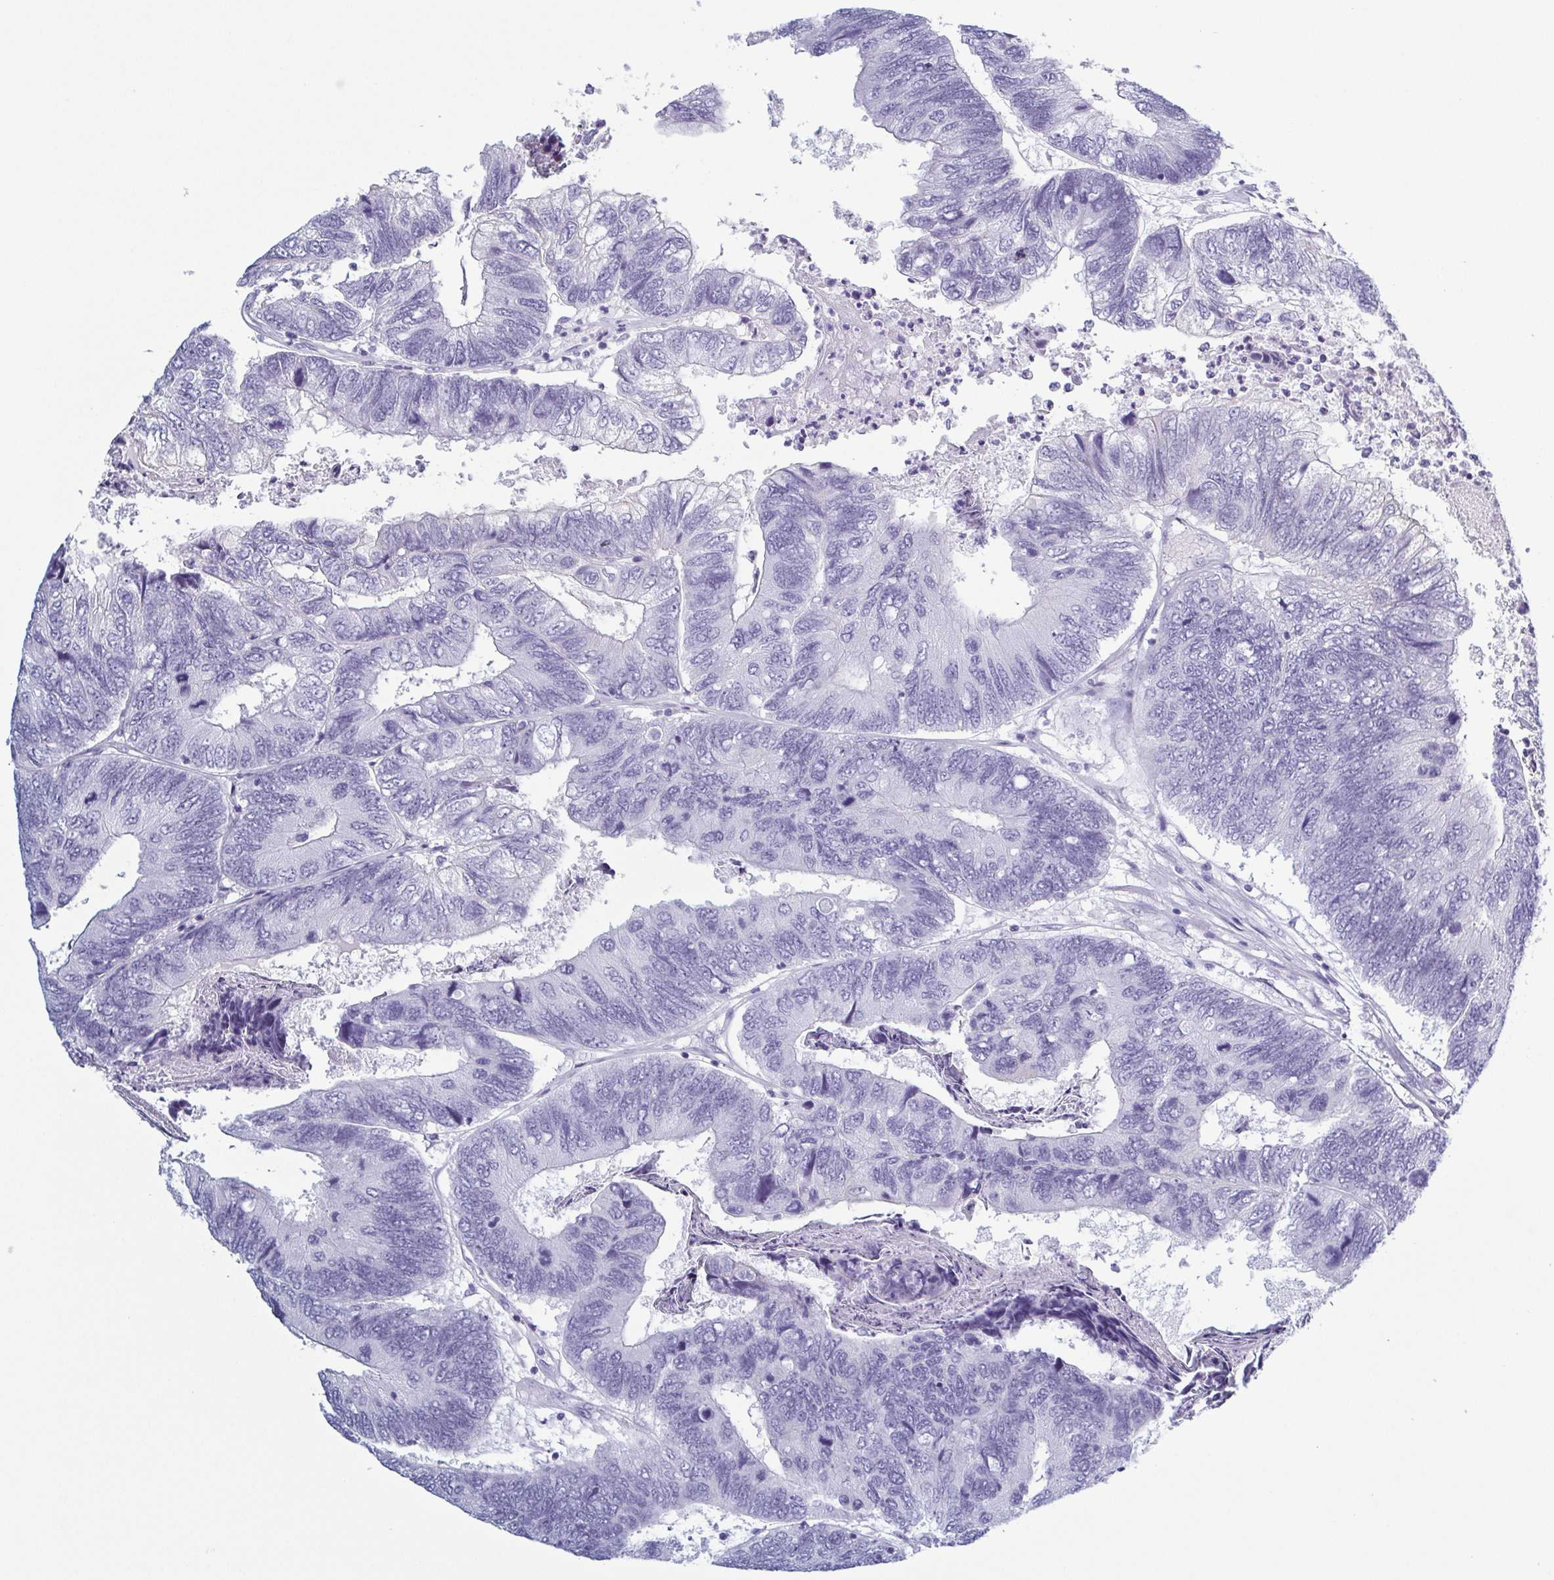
{"staining": {"intensity": "negative", "quantity": "none", "location": "none"}, "tissue": "colorectal cancer", "cell_type": "Tumor cells", "image_type": "cancer", "snomed": [{"axis": "morphology", "description": "Adenocarcinoma, NOS"}, {"axis": "topography", "description": "Colon"}], "caption": "Colorectal cancer was stained to show a protein in brown. There is no significant positivity in tumor cells.", "gene": "KRT10", "patient": {"sex": "female", "age": 67}}